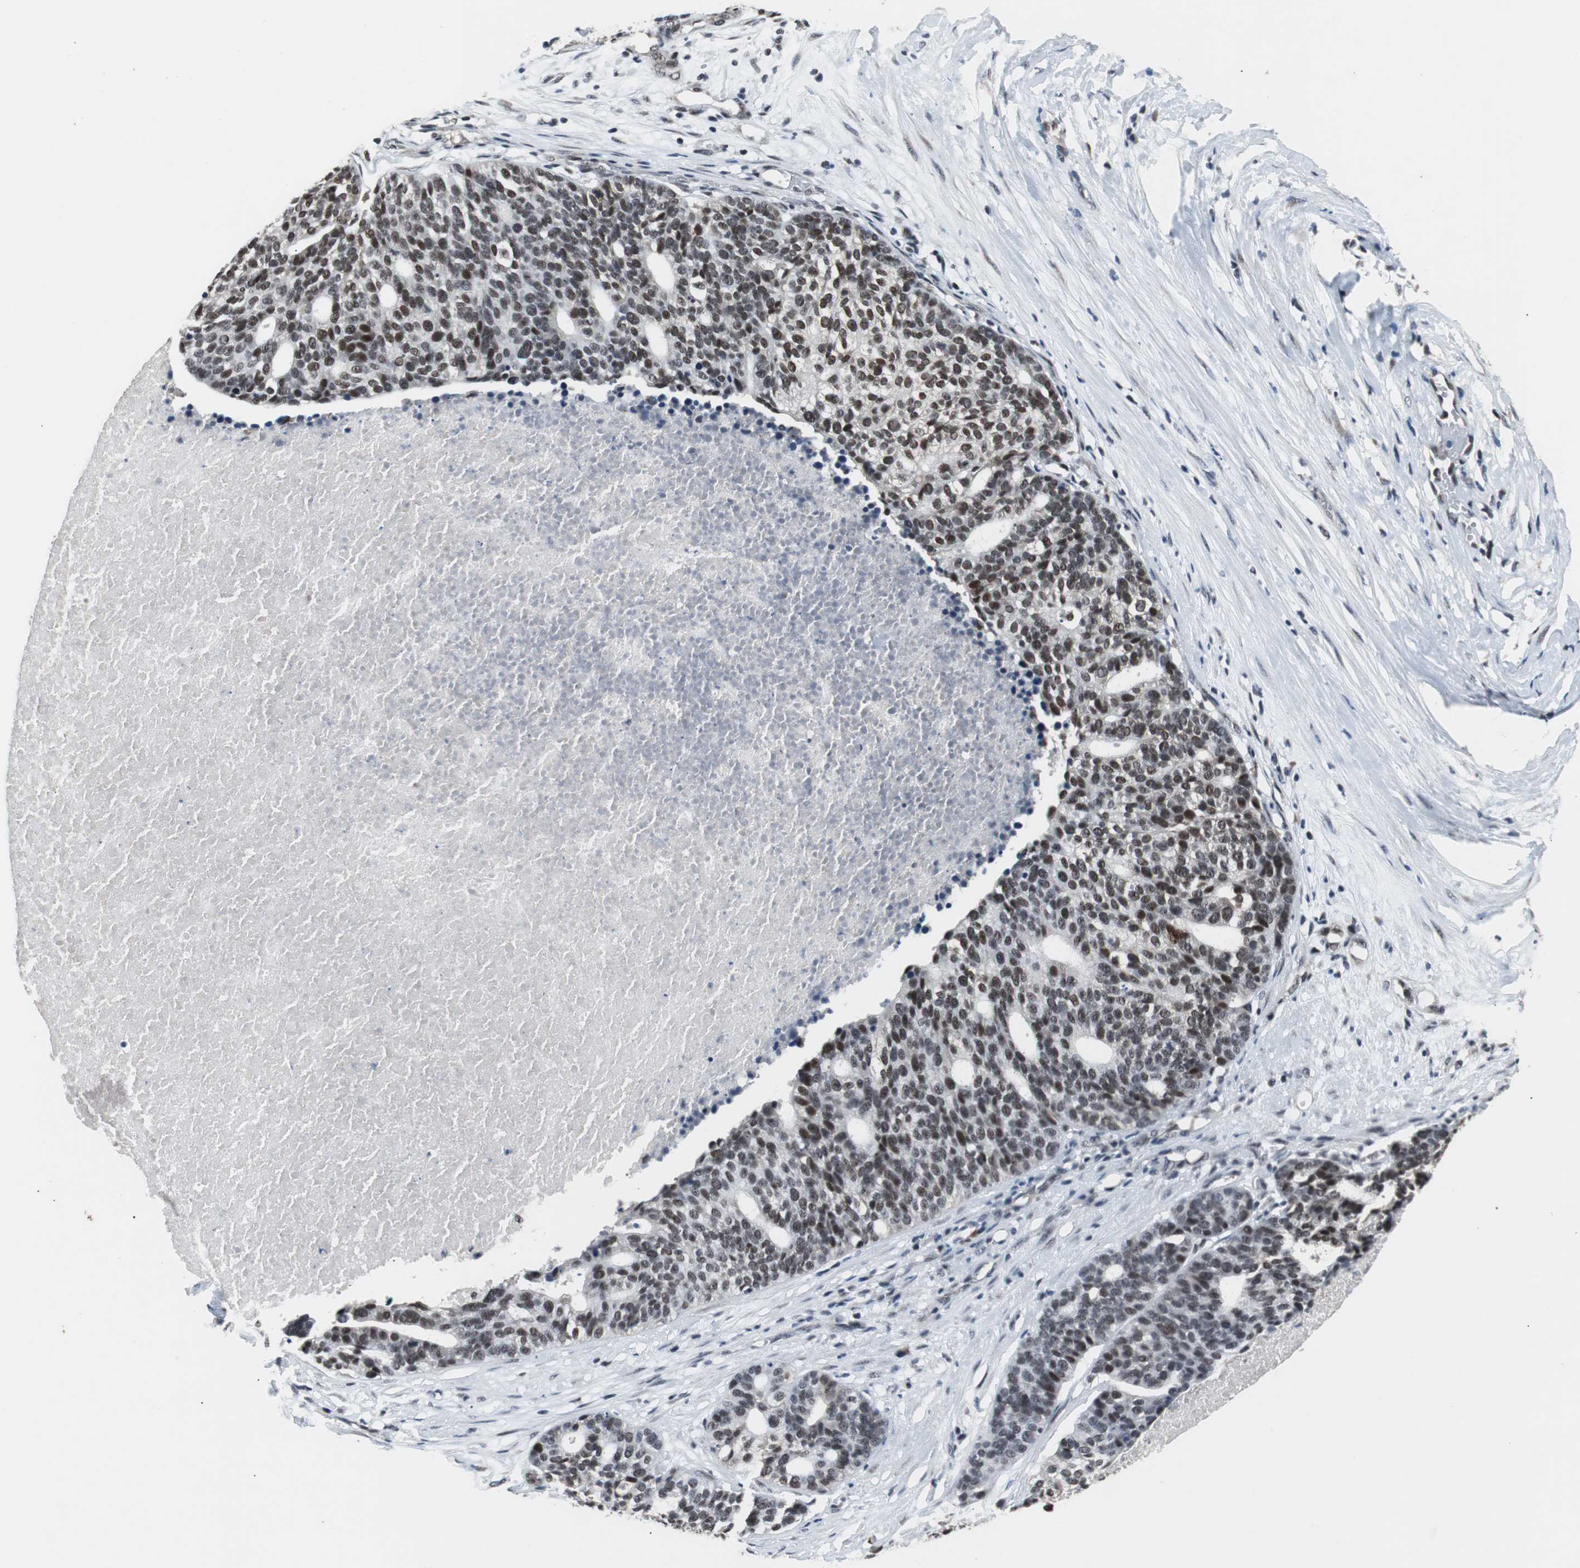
{"staining": {"intensity": "moderate", "quantity": "25%-75%", "location": "nuclear"}, "tissue": "ovarian cancer", "cell_type": "Tumor cells", "image_type": "cancer", "snomed": [{"axis": "morphology", "description": "Cystadenocarcinoma, serous, NOS"}, {"axis": "topography", "description": "Ovary"}], "caption": "An image of ovarian cancer stained for a protein reveals moderate nuclear brown staining in tumor cells.", "gene": "USP28", "patient": {"sex": "female", "age": 59}}